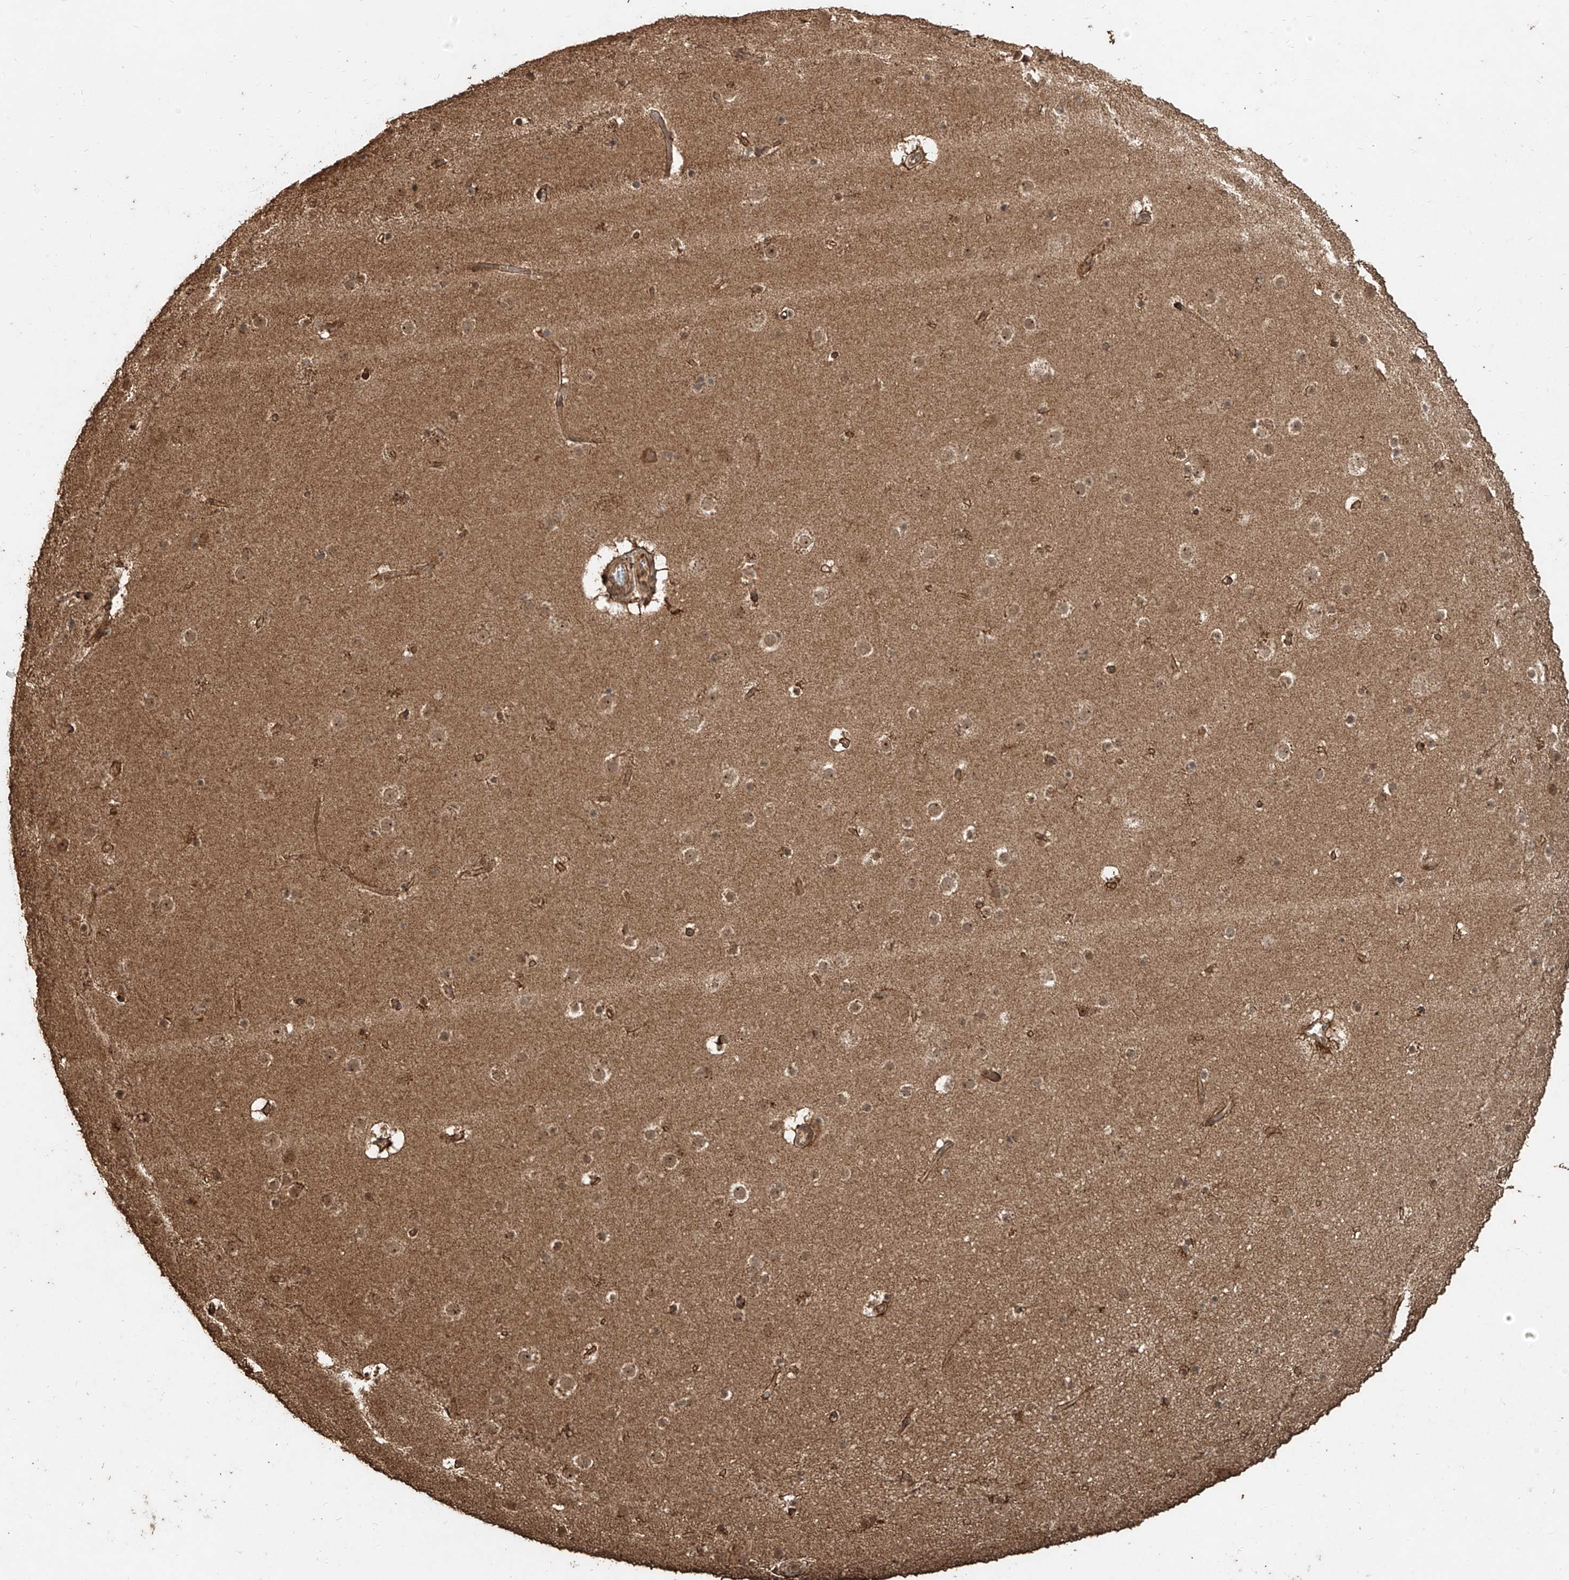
{"staining": {"intensity": "moderate", "quantity": ">75%", "location": "cytoplasmic/membranous"}, "tissue": "cerebral cortex", "cell_type": "Endothelial cells", "image_type": "normal", "snomed": [{"axis": "morphology", "description": "Normal tissue, NOS"}, {"axis": "topography", "description": "Cerebral cortex"}], "caption": "Protein staining reveals moderate cytoplasmic/membranous expression in about >75% of endothelial cells in benign cerebral cortex.", "gene": "ZNF660", "patient": {"sex": "male", "age": 57}}